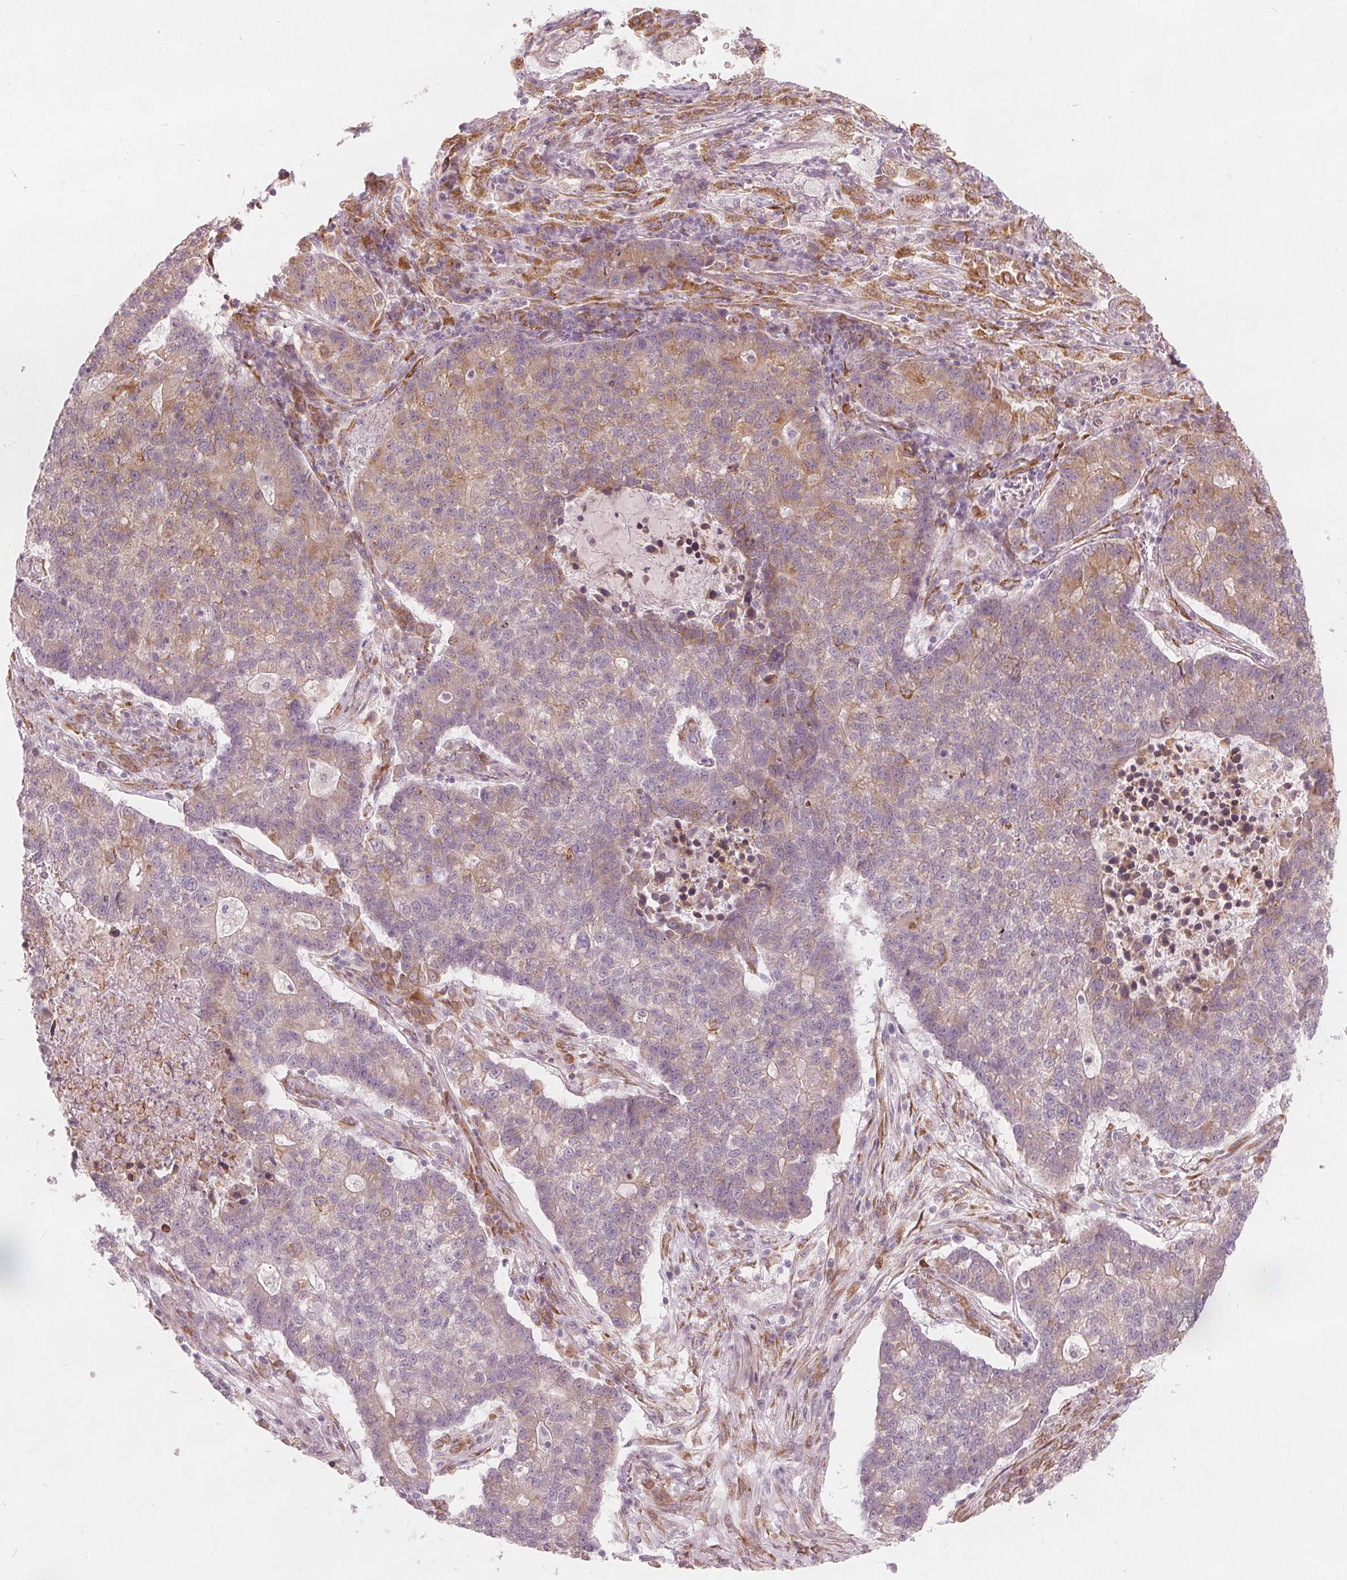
{"staining": {"intensity": "moderate", "quantity": "<25%", "location": "cytoplasmic/membranous"}, "tissue": "lung cancer", "cell_type": "Tumor cells", "image_type": "cancer", "snomed": [{"axis": "morphology", "description": "Adenocarcinoma, NOS"}, {"axis": "topography", "description": "Lung"}], "caption": "Tumor cells show low levels of moderate cytoplasmic/membranous expression in approximately <25% of cells in human lung cancer (adenocarcinoma).", "gene": "BRSK1", "patient": {"sex": "male", "age": 57}}